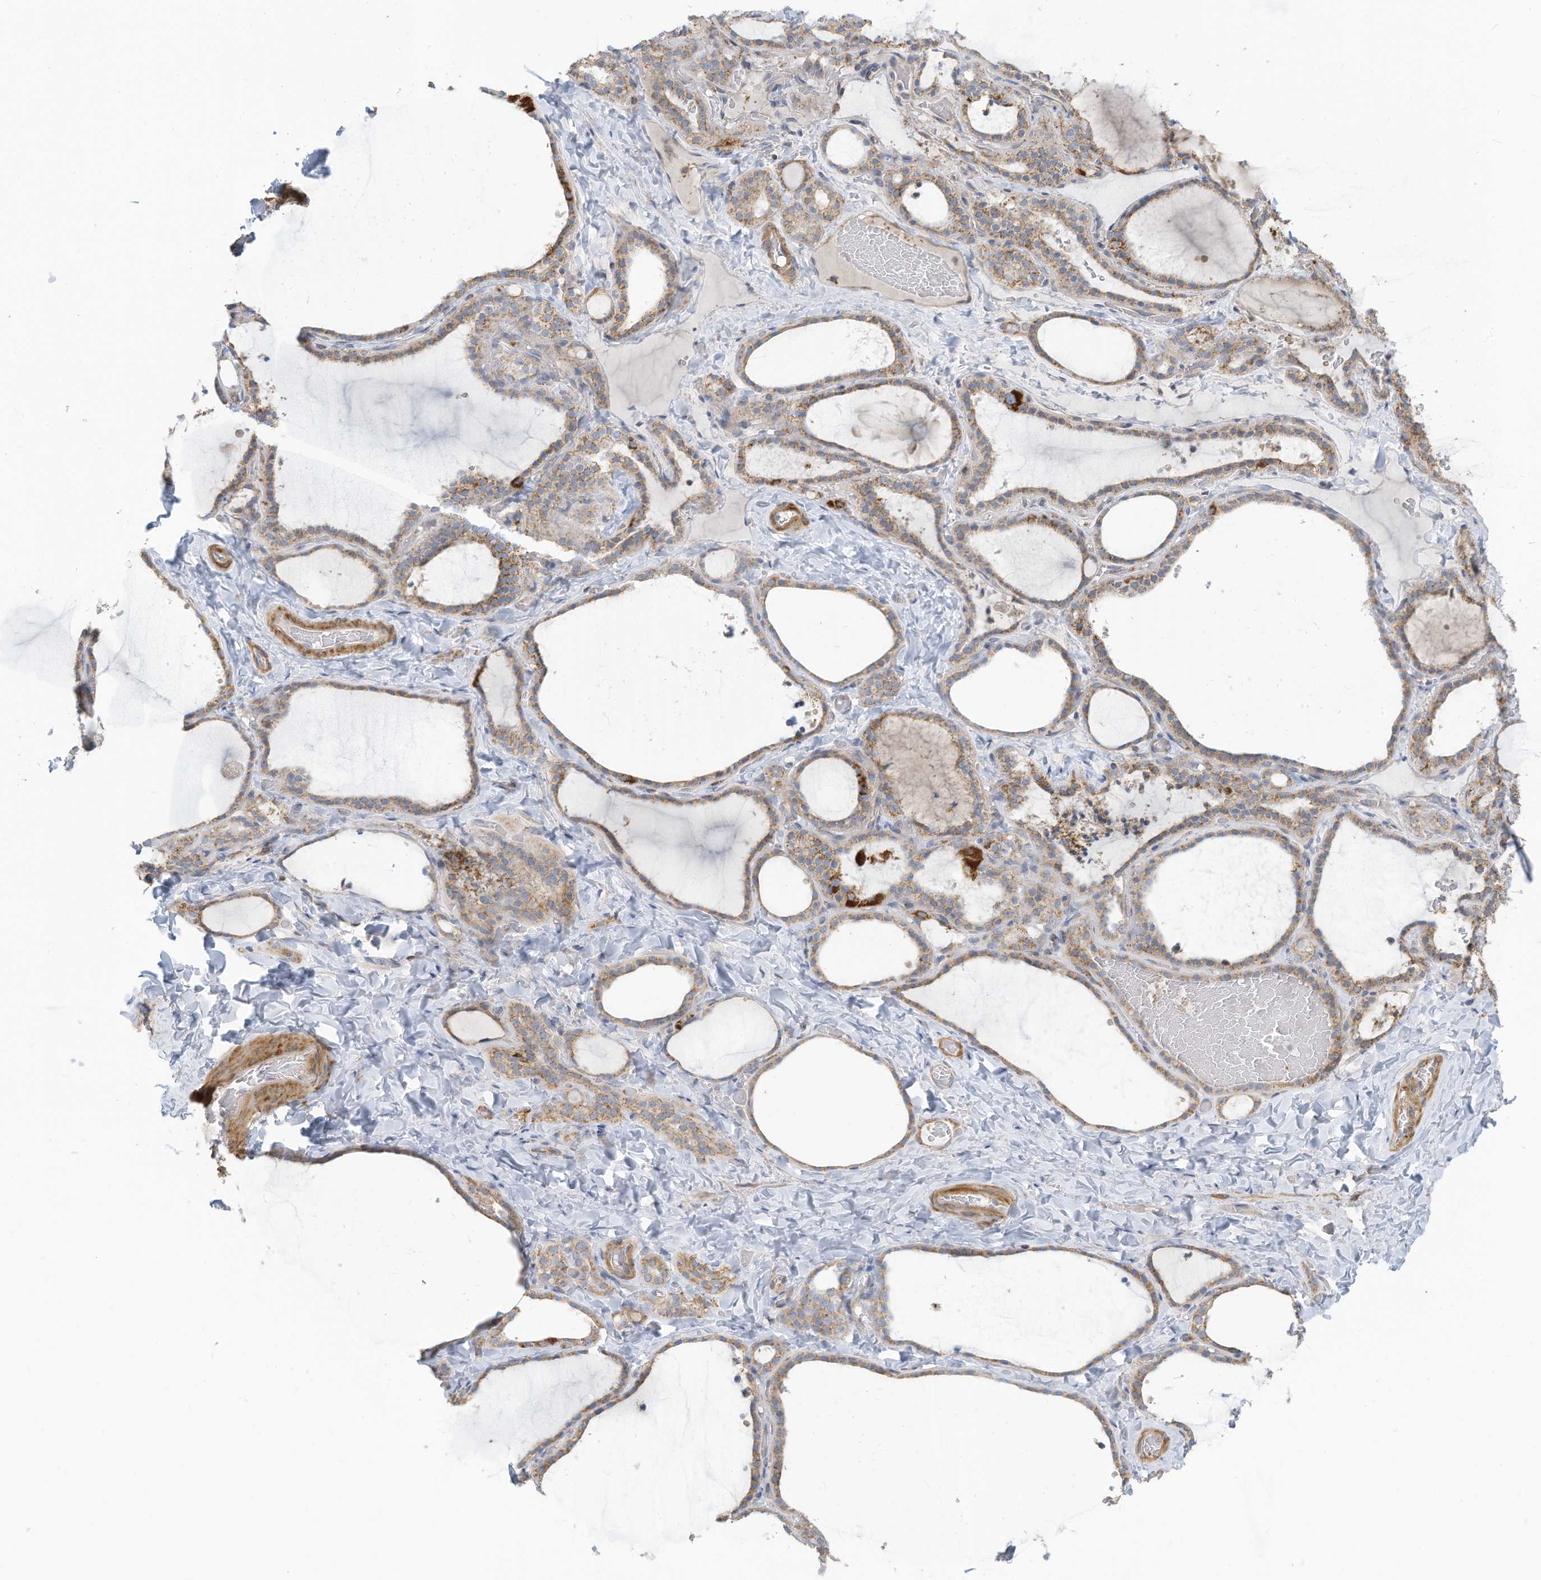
{"staining": {"intensity": "moderate", "quantity": ">75%", "location": "cytoplasmic/membranous"}, "tissue": "thyroid gland", "cell_type": "Glandular cells", "image_type": "normal", "snomed": [{"axis": "morphology", "description": "Normal tissue, NOS"}, {"axis": "topography", "description": "Thyroid gland"}], "caption": "This image exhibits IHC staining of unremarkable human thyroid gland, with medium moderate cytoplasmic/membranous expression in approximately >75% of glandular cells.", "gene": "GTPBP2", "patient": {"sex": "female", "age": 22}}